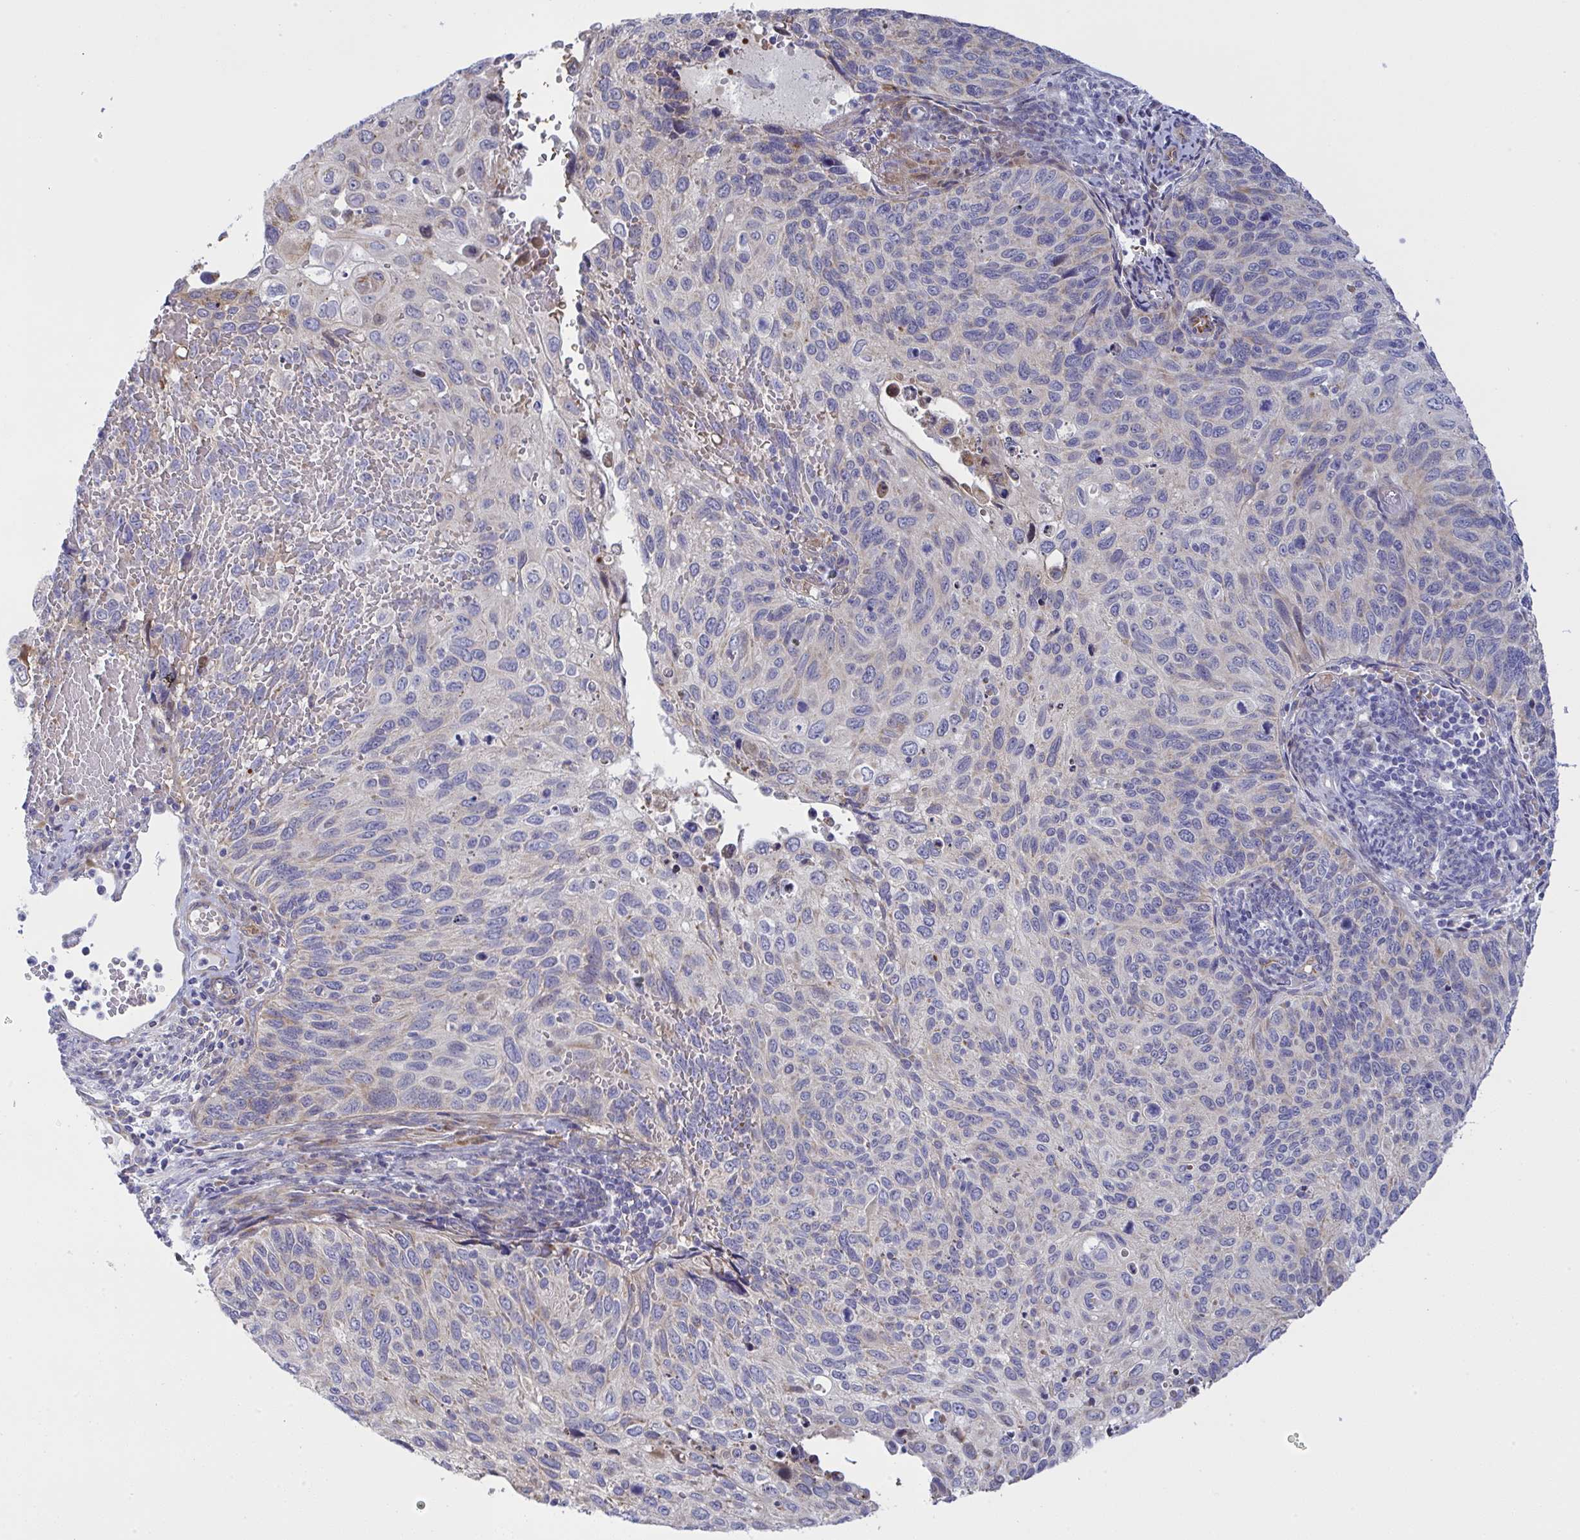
{"staining": {"intensity": "moderate", "quantity": "<25%", "location": "cytoplasmic/membranous"}, "tissue": "cervical cancer", "cell_type": "Tumor cells", "image_type": "cancer", "snomed": [{"axis": "morphology", "description": "Squamous cell carcinoma, NOS"}, {"axis": "topography", "description": "Cervix"}], "caption": "Moderate cytoplasmic/membranous positivity for a protein is appreciated in approximately <25% of tumor cells of cervical cancer (squamous cell carcinoma) using immunohistochemistry (IHC).", "gene": "NTN1", "patient": {"sex": "female", "age": 70}}